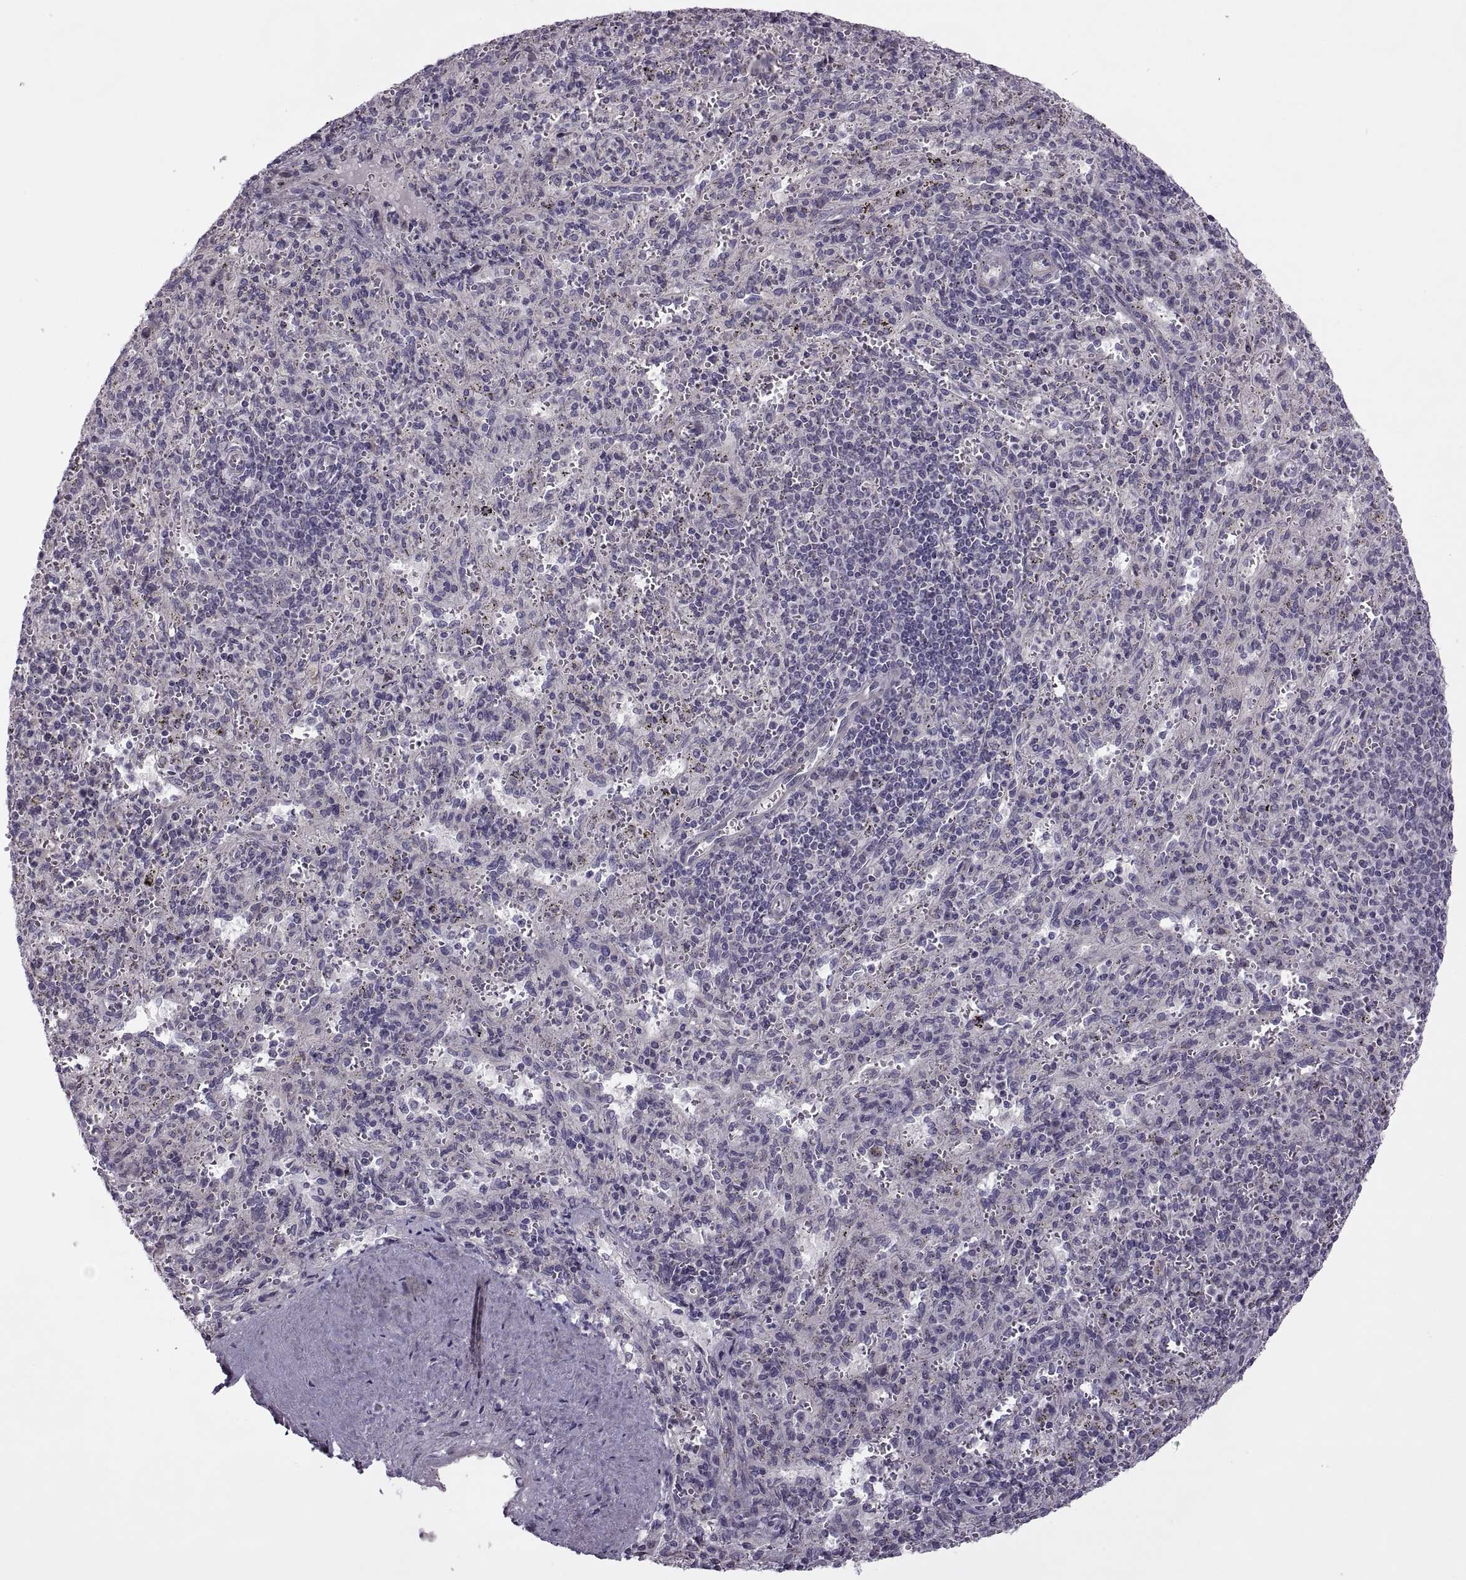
{"staining": {"intensity": "negative", "quantity": "none", "location": "none"}, "tissue": "spleen", "cell_type": "Cells in red pulp", "image_type": "normal", "snomed": [{"axis": "morphology", "description": "Normal tissue, NOS"}, {"axis": "topography", "description": "Spleen"}], "caption": "High power microscopy micrograph of an IHC image of unremarkable spleen, revealing no significant expression in cells in red pulp.", "gene": "RIPK4", "patient": {"sex": "male", "age": 57}}